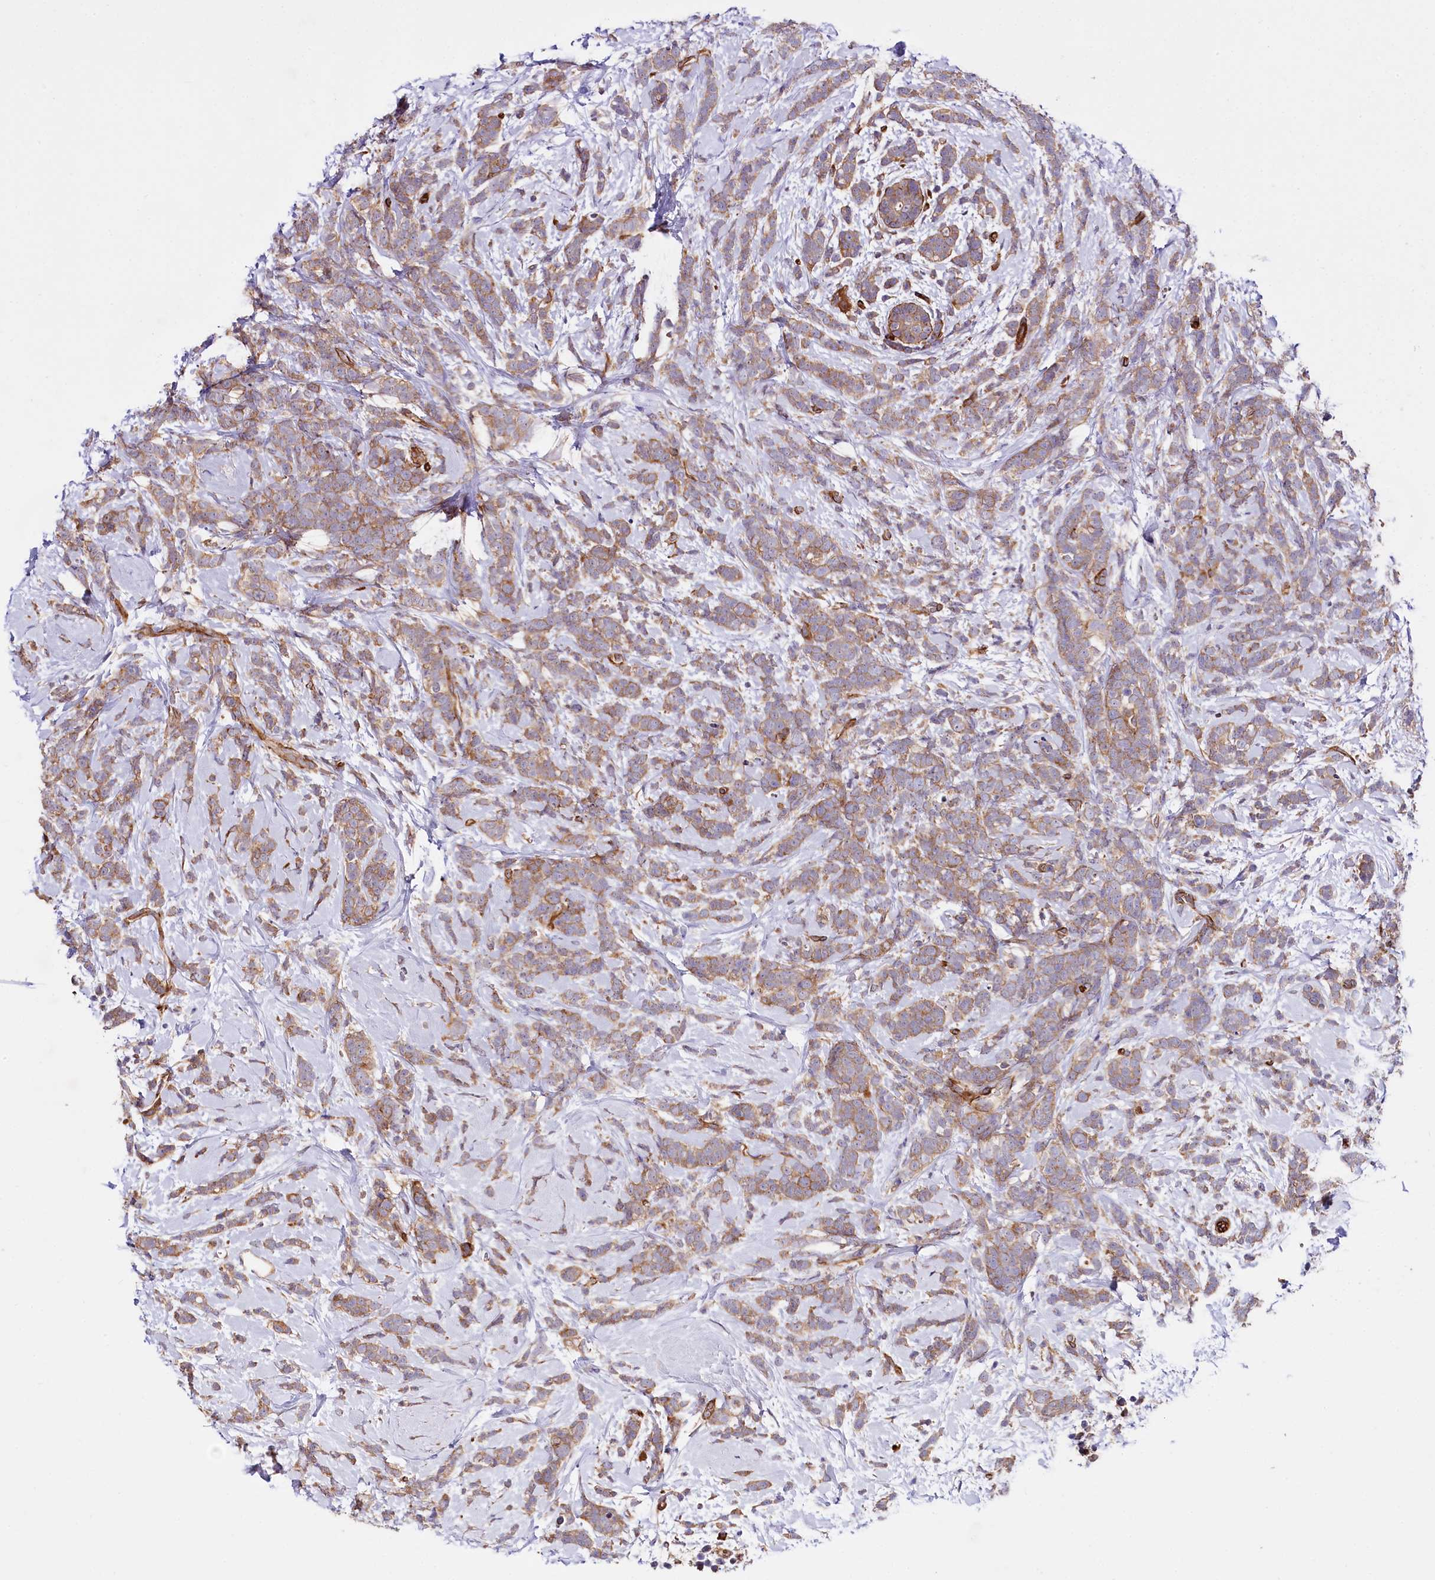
{"staining": {"intensity": "weak", "quantity": ">75%", "location": "cytoplasmic/membranous"}, "tissue": "breast cancer", "cell_type": "Tumor cells", "image_type": "cancer", "snomed": [{"axis": "morphology", "description": "Lobular carcinoma"}, {"axis": "topography", "description": "Breast"}], "caption": "Immunohistochemical staining of lobular carcinoma (breast) reveals low levels of weak cytoplasmic/membranous protein positivity in approximately >75% of tumor cells.", "gene": "SPATS2", "patient": {"sex": "female", "age": 58}}